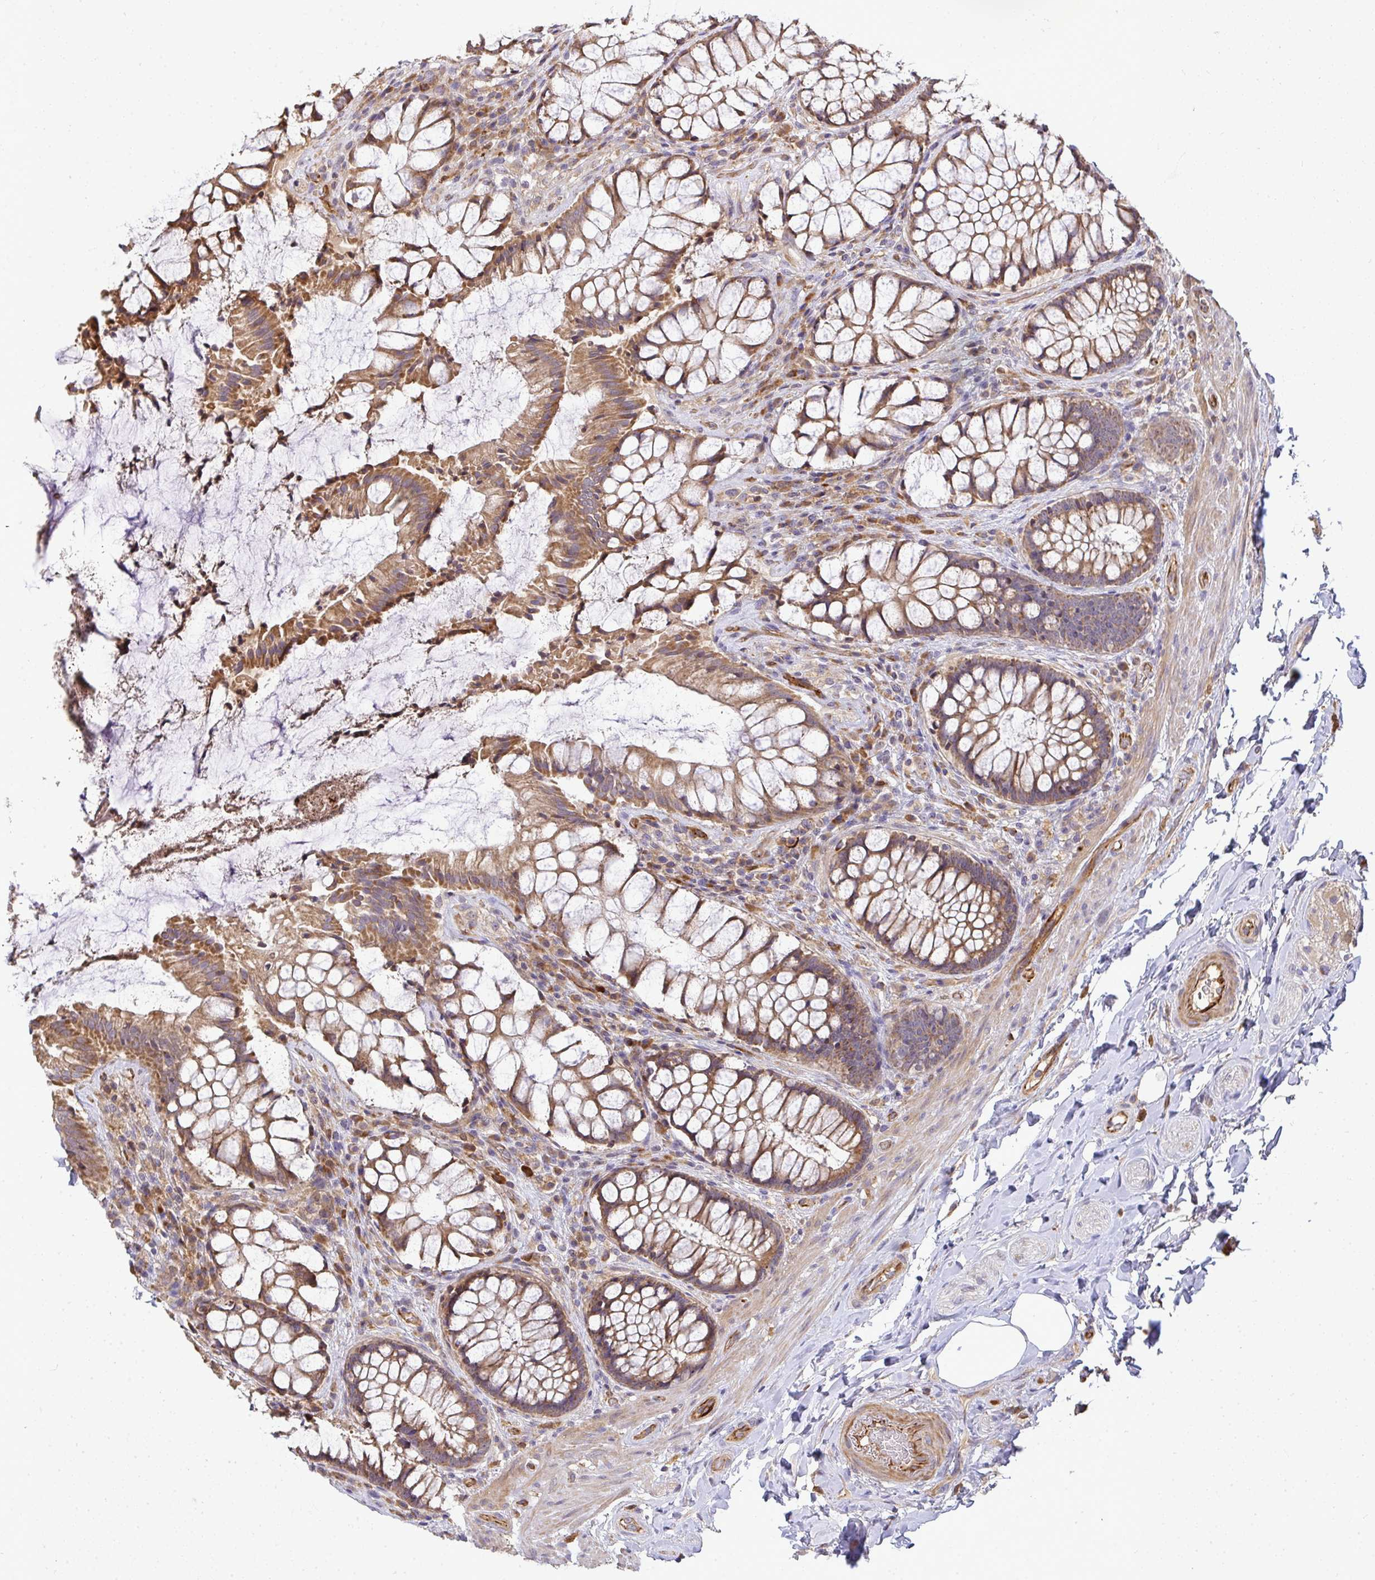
{"staining": {"intensity": "moderate", "quantity": ">75%", "location": "cytoplasmic/membranous"}, "tissue": "rectum", "cell_type": "Glandular cells", "image_type": "normal", "snomed": [{"axis": "morphology", "description": "Normal tissue, NOS"}, {"axis": "topography", "description": "Rectum"}], "caption": "Moderate cytoplasmic/membranous positivity is identified in about >75% of glandular cells in benign rectum. Using DAB (3,3'-diaminobenzidine) (brown) and hematoxylin (blue) stains, captured at high magnification using brightfield microscopy.", "gene": "B4GALT6", "patient": {"sex": "female", "age": 58}}